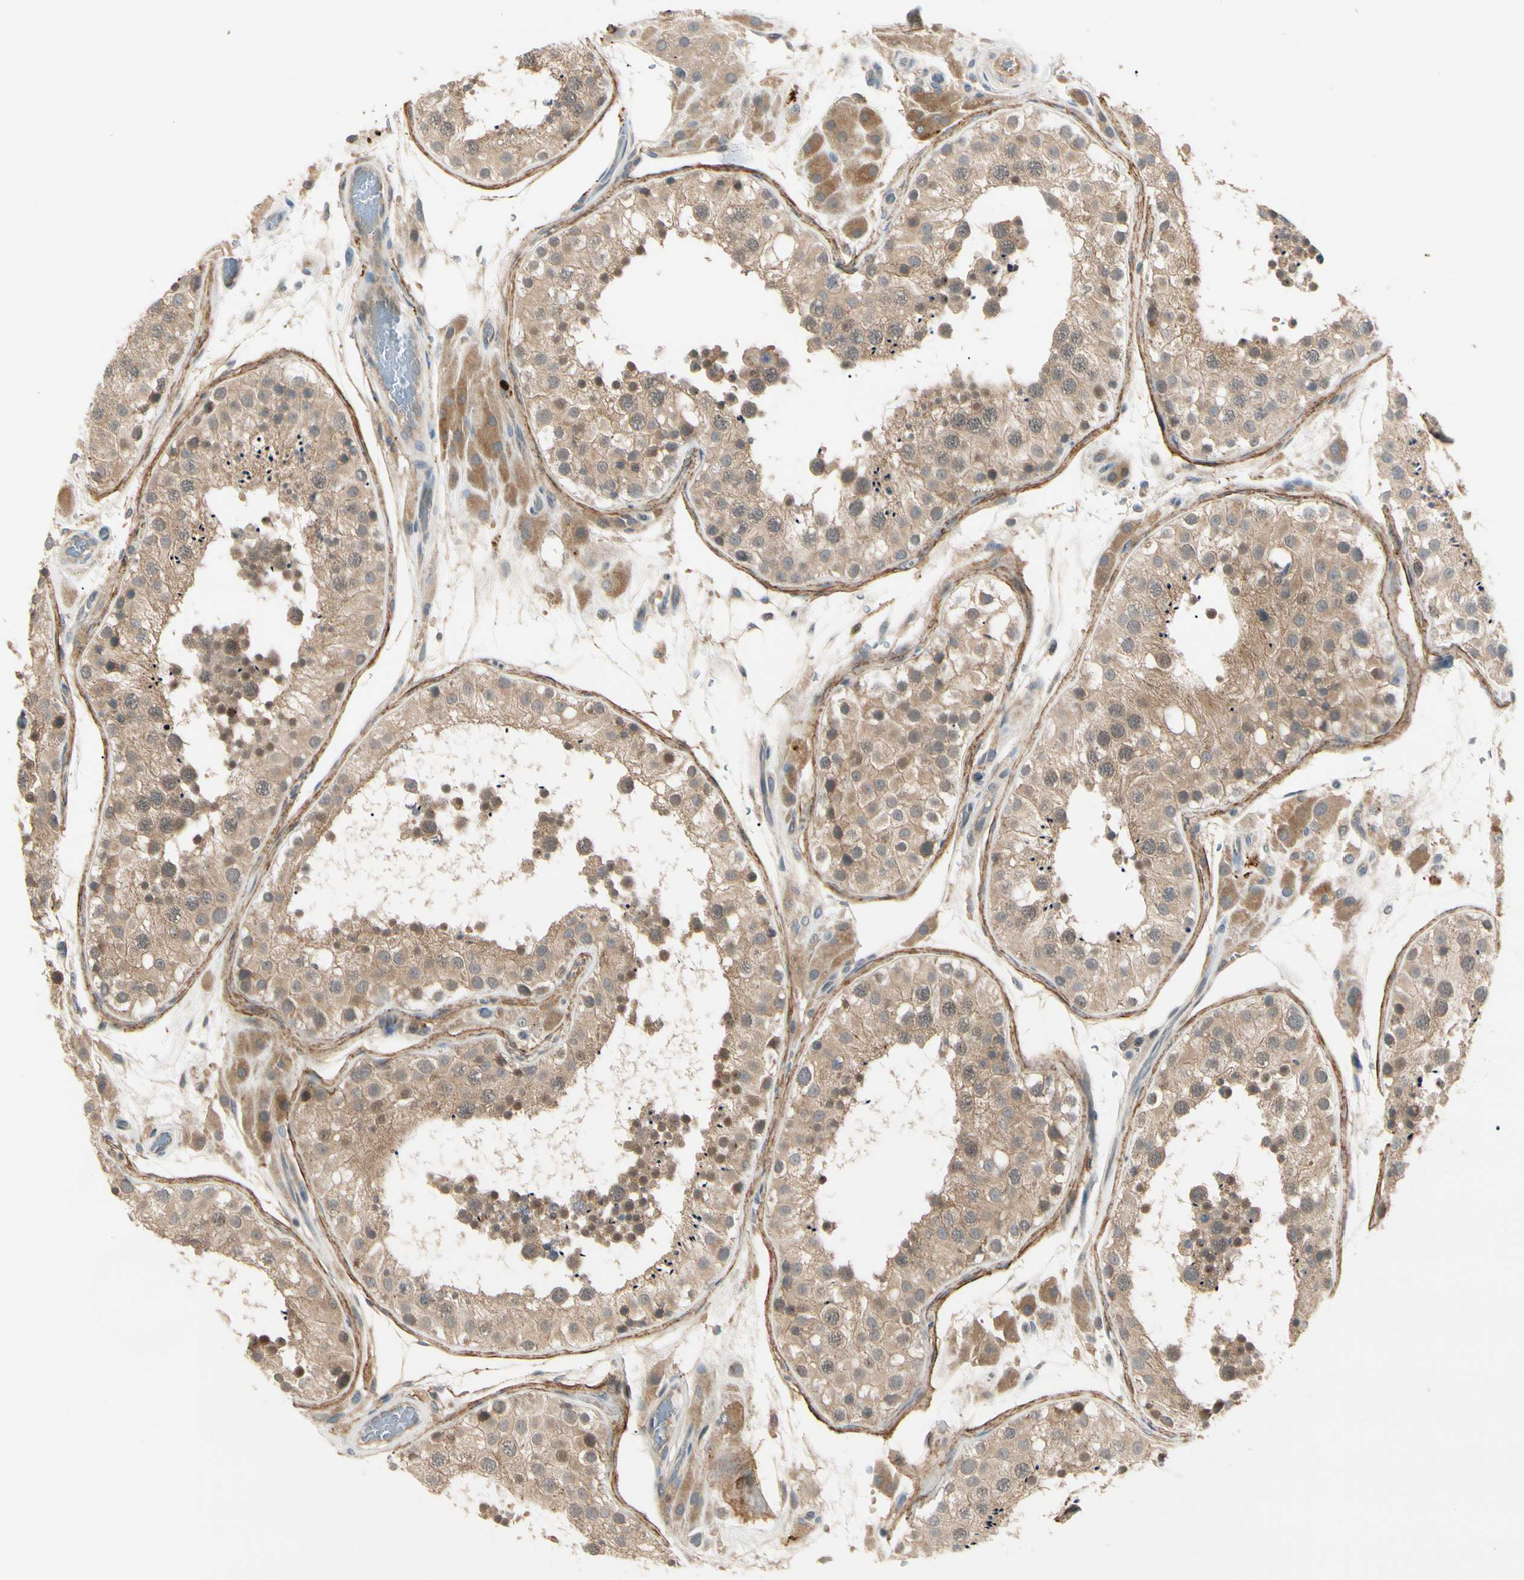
{"staining": {"intensity": "moderate", "quantity": ">75%", "location": "cytoplasmic/membranous"}, "tissue": "testis", "cell_type": "Cells in seminiferous ducts", "image_type": "normal", "snomed": [{"axis": "morphology", "description": "Normal tissue, NOS"}, {"axis": "topography", "description": "Testis"}, {"axis": "topography", "description": "Epididymis"}], "caption": "Protein staining of normal testis exhibits moderate cytoplasmic/membranous expression in about >75% of cells in seminiferous ducts.", "gene": "F2R", "patient": {"sex": "male", "age": 26}}